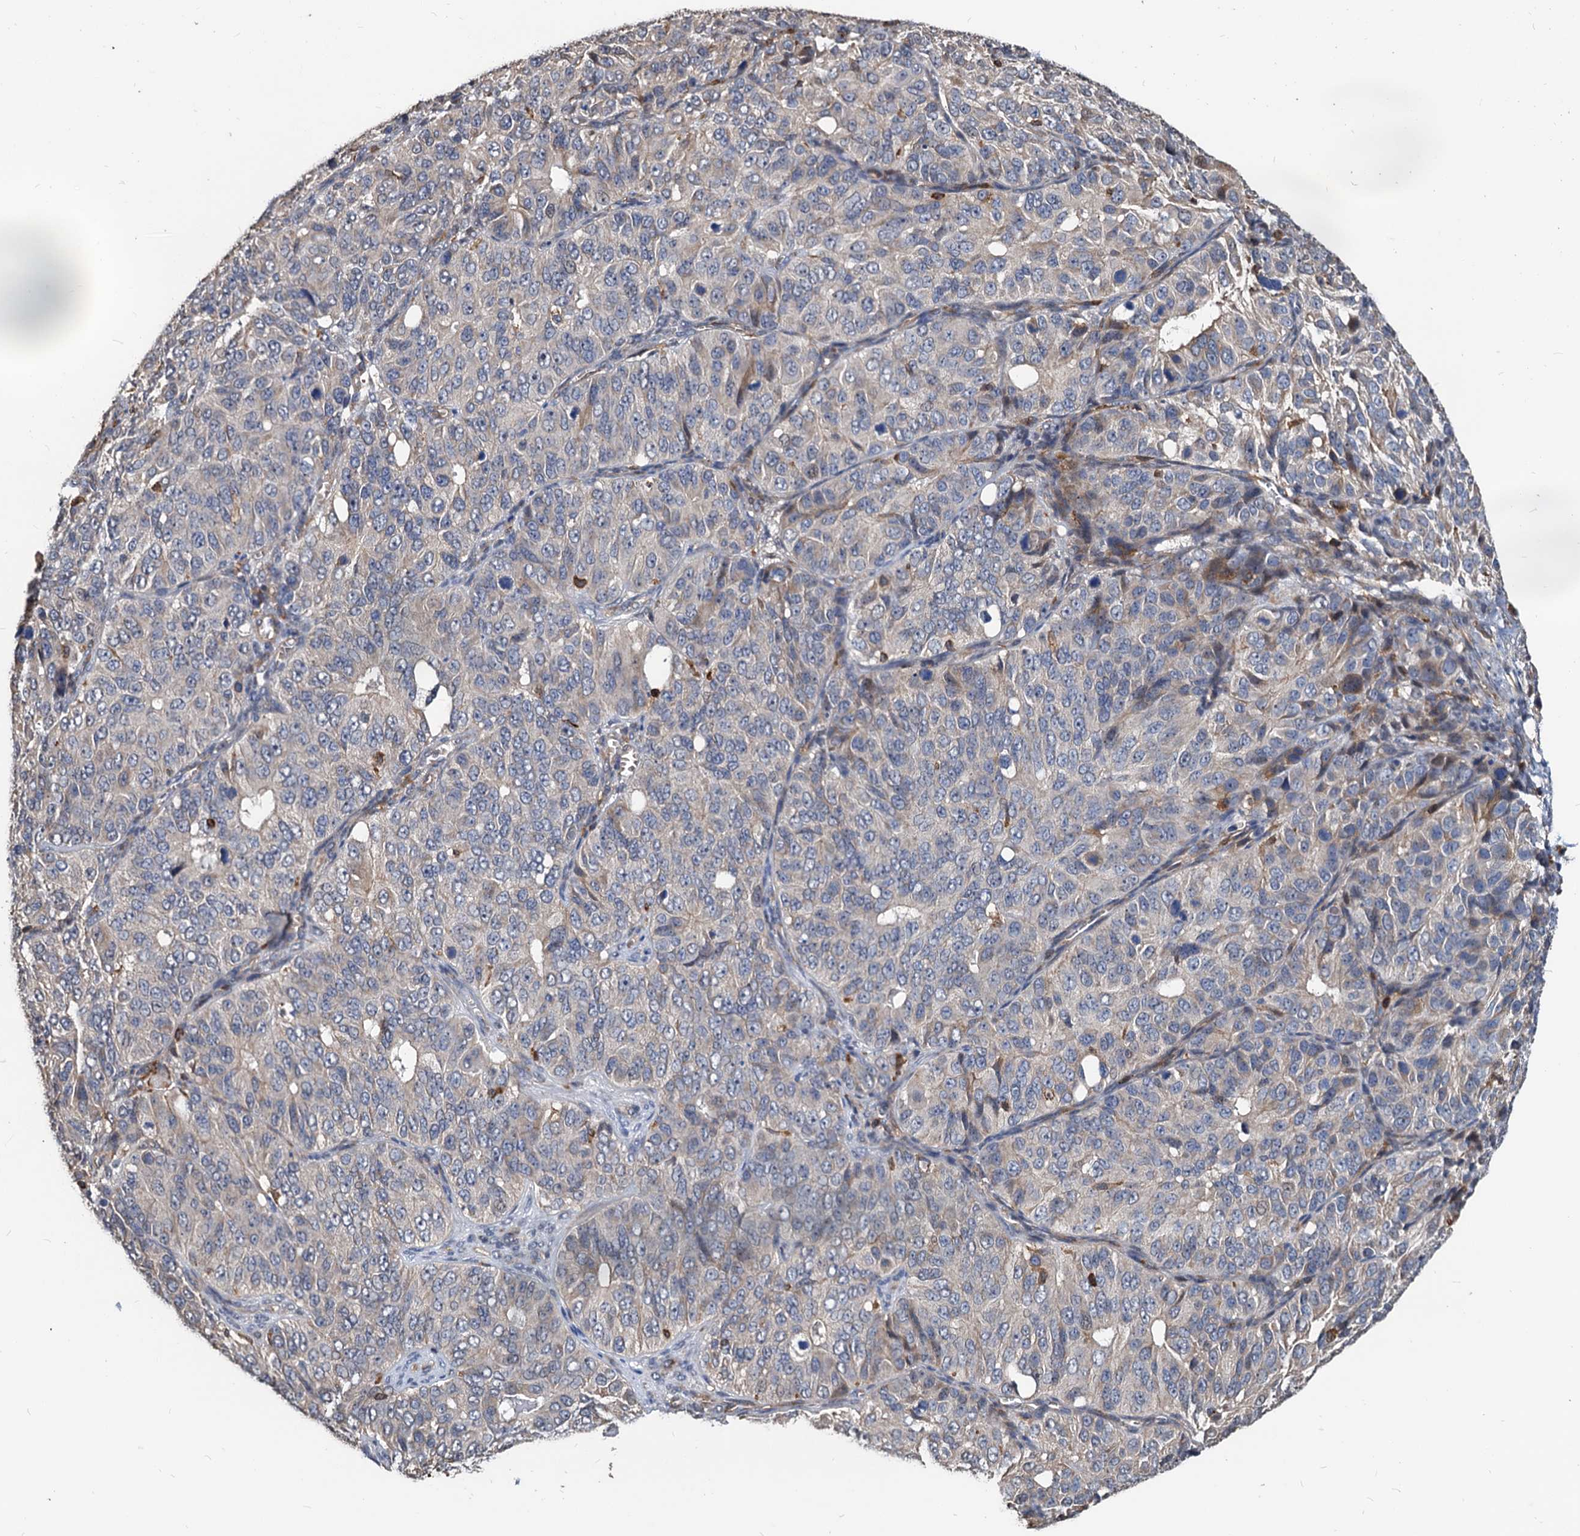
{"staining": {"intensity": "negative", "quantity": "none", "location": "none"}, "tissue": "ovarian cancer", "cell_type": "Tumor cells", "image_type": "cancer", "snomed": [{"axis": "morphology", "description": "Carcinoma, endometroid"}, {"axis": "topography", "description": "Ovary"}], "caption": "The photomicrograph reveals no staining of tumor cells in ovarian cancer (endometroid carcinoma).", "gene": "LCP2", "patient": {"sex": "female", "age": 51}}